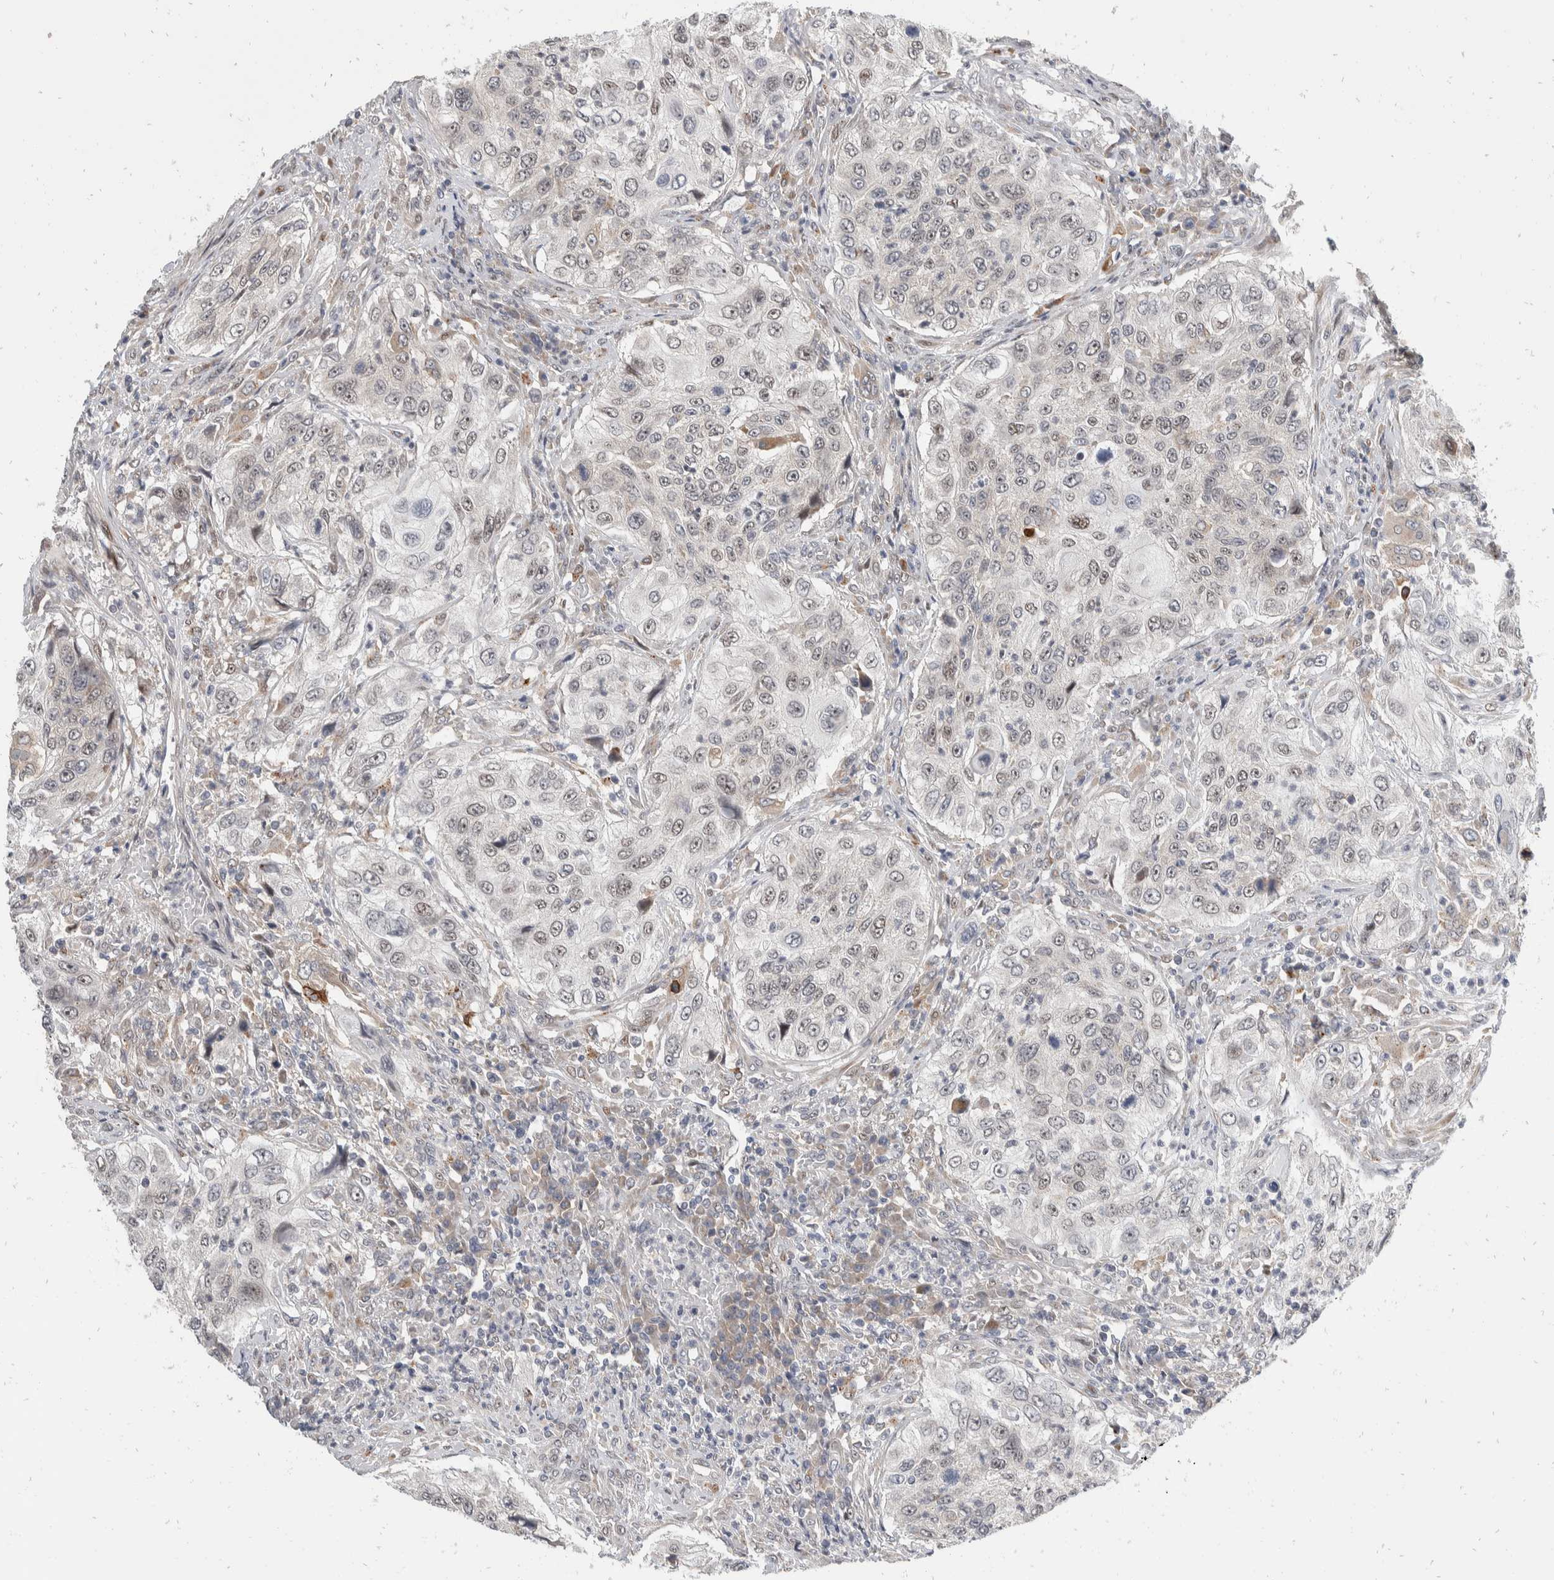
{"staining": {"intensity": "weak", "quantity": "25%-75%", "location": "nuclear"}, "tissue": "urothelial cancer", "cell_type": "Tumor cells", "image_type": "cancer", "snomed": [{"axis": "morphology", "description": "Urothelial carcinoma, High grade"}, {"axis": "topography", "description": "Urinary bladder"}], "caption": "Human urothelial cancer stained for a protein (brown) displays weak nuclear positive staining in about 25%-75% of tumor cells.", "gene": "ZNF703", "patient": {"sex": "female", "age": 60}}